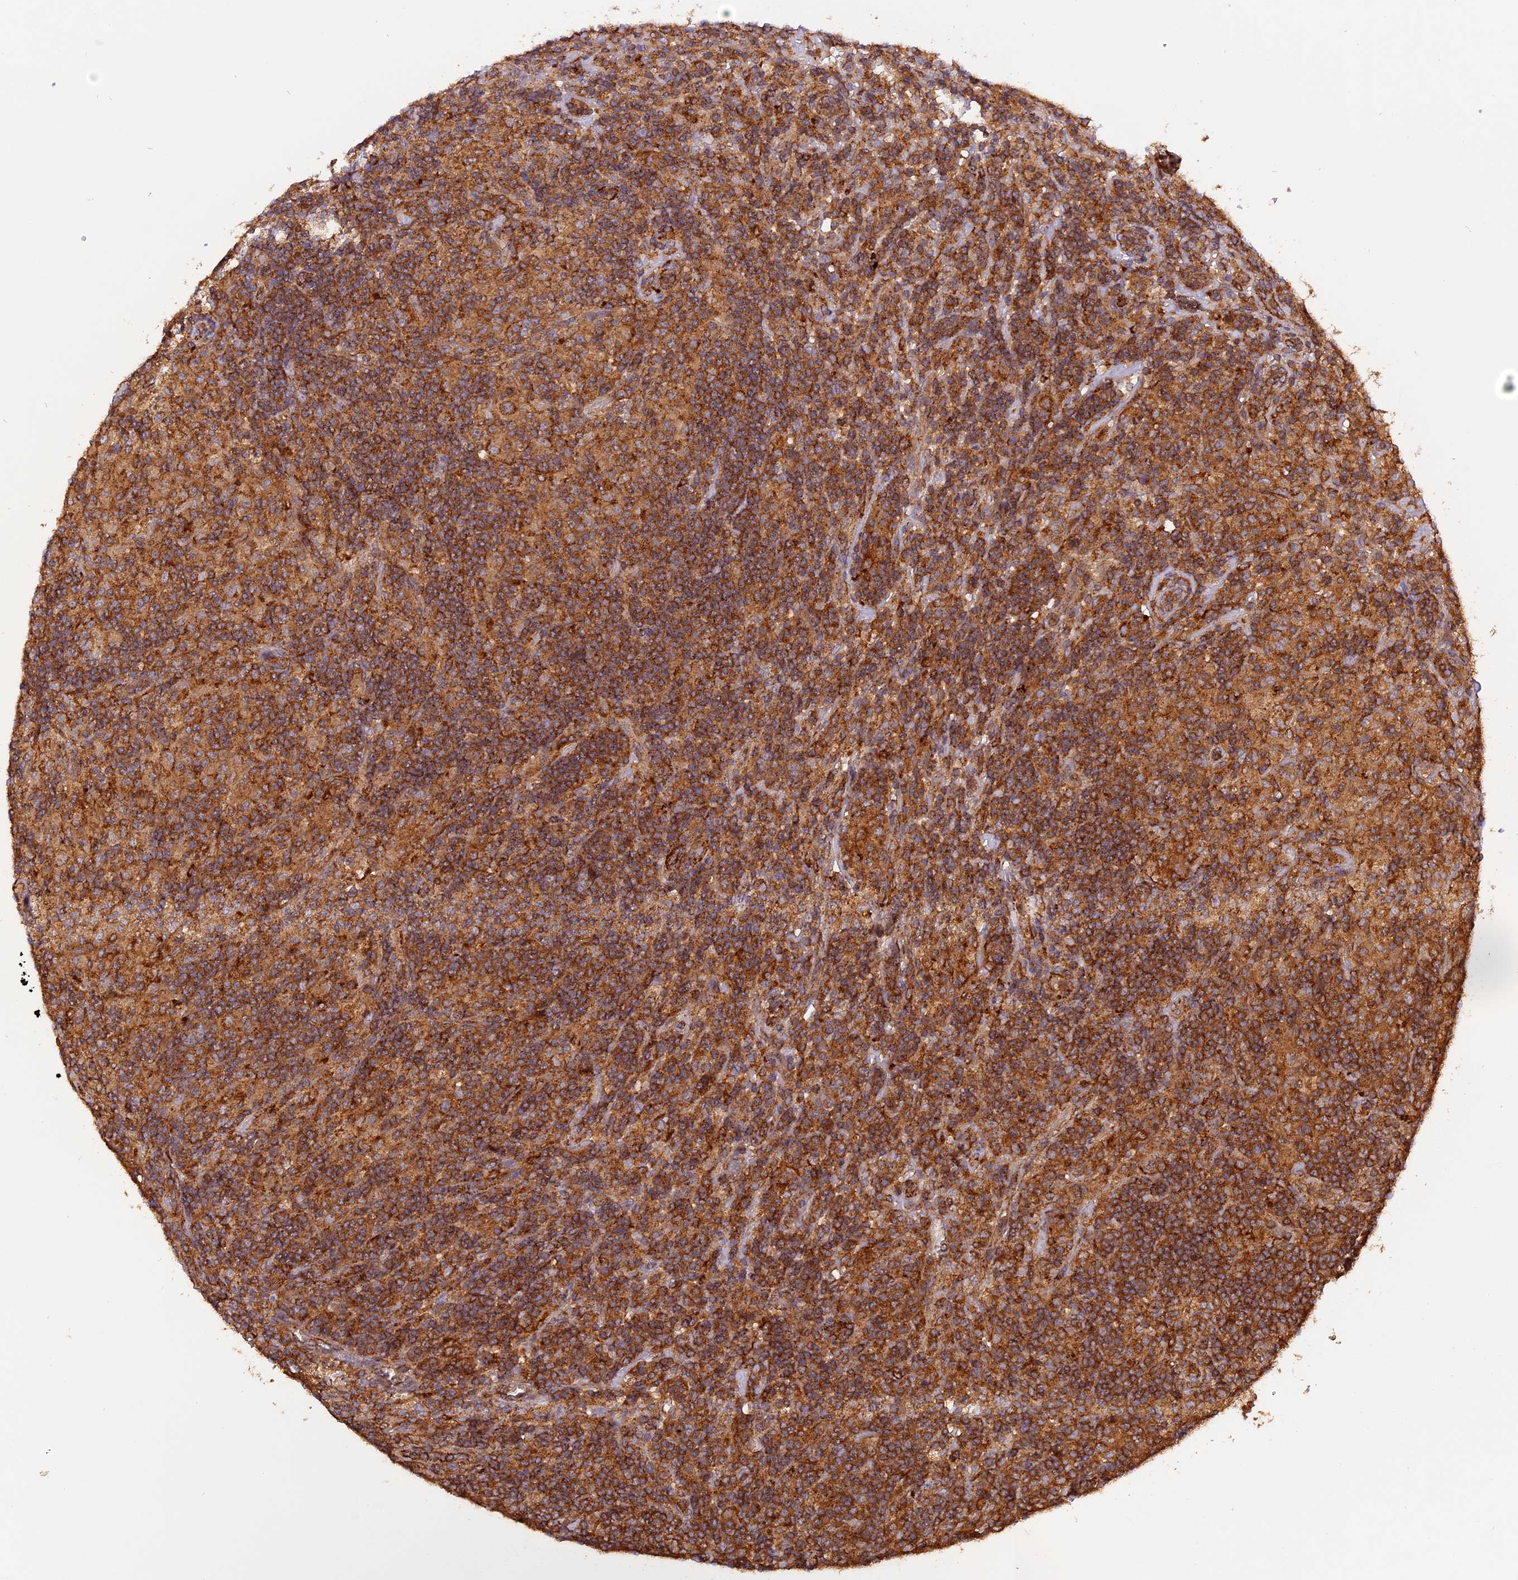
{"staining": {"intensity": "moderate", "quantity": ">75%", "location": "cytoplasmic/membranous"}, "tissue": "lymphoma", "cell_type": "Tumor cells", "image_type": "cancer", "snomed": [{"axis": "morphology", "description": "Hodgkin's disease, NOS"}, {"axis": "topography", "description": "Lymph node"}], "caption": "Immunohistochemistry staining of lymphoma, which displays medium levels of moderate cytoplasmic/membranous positivity in approximately >75% of tumor cells indicating moderate cytoplasmic/membranous protein expression. The staining was performed using DAB (brown) for protein detection and nuclei were counterstained in hematoxylin (blue).", "gene": "PEX3", "patient": {"sex": "male", "age": 70}}